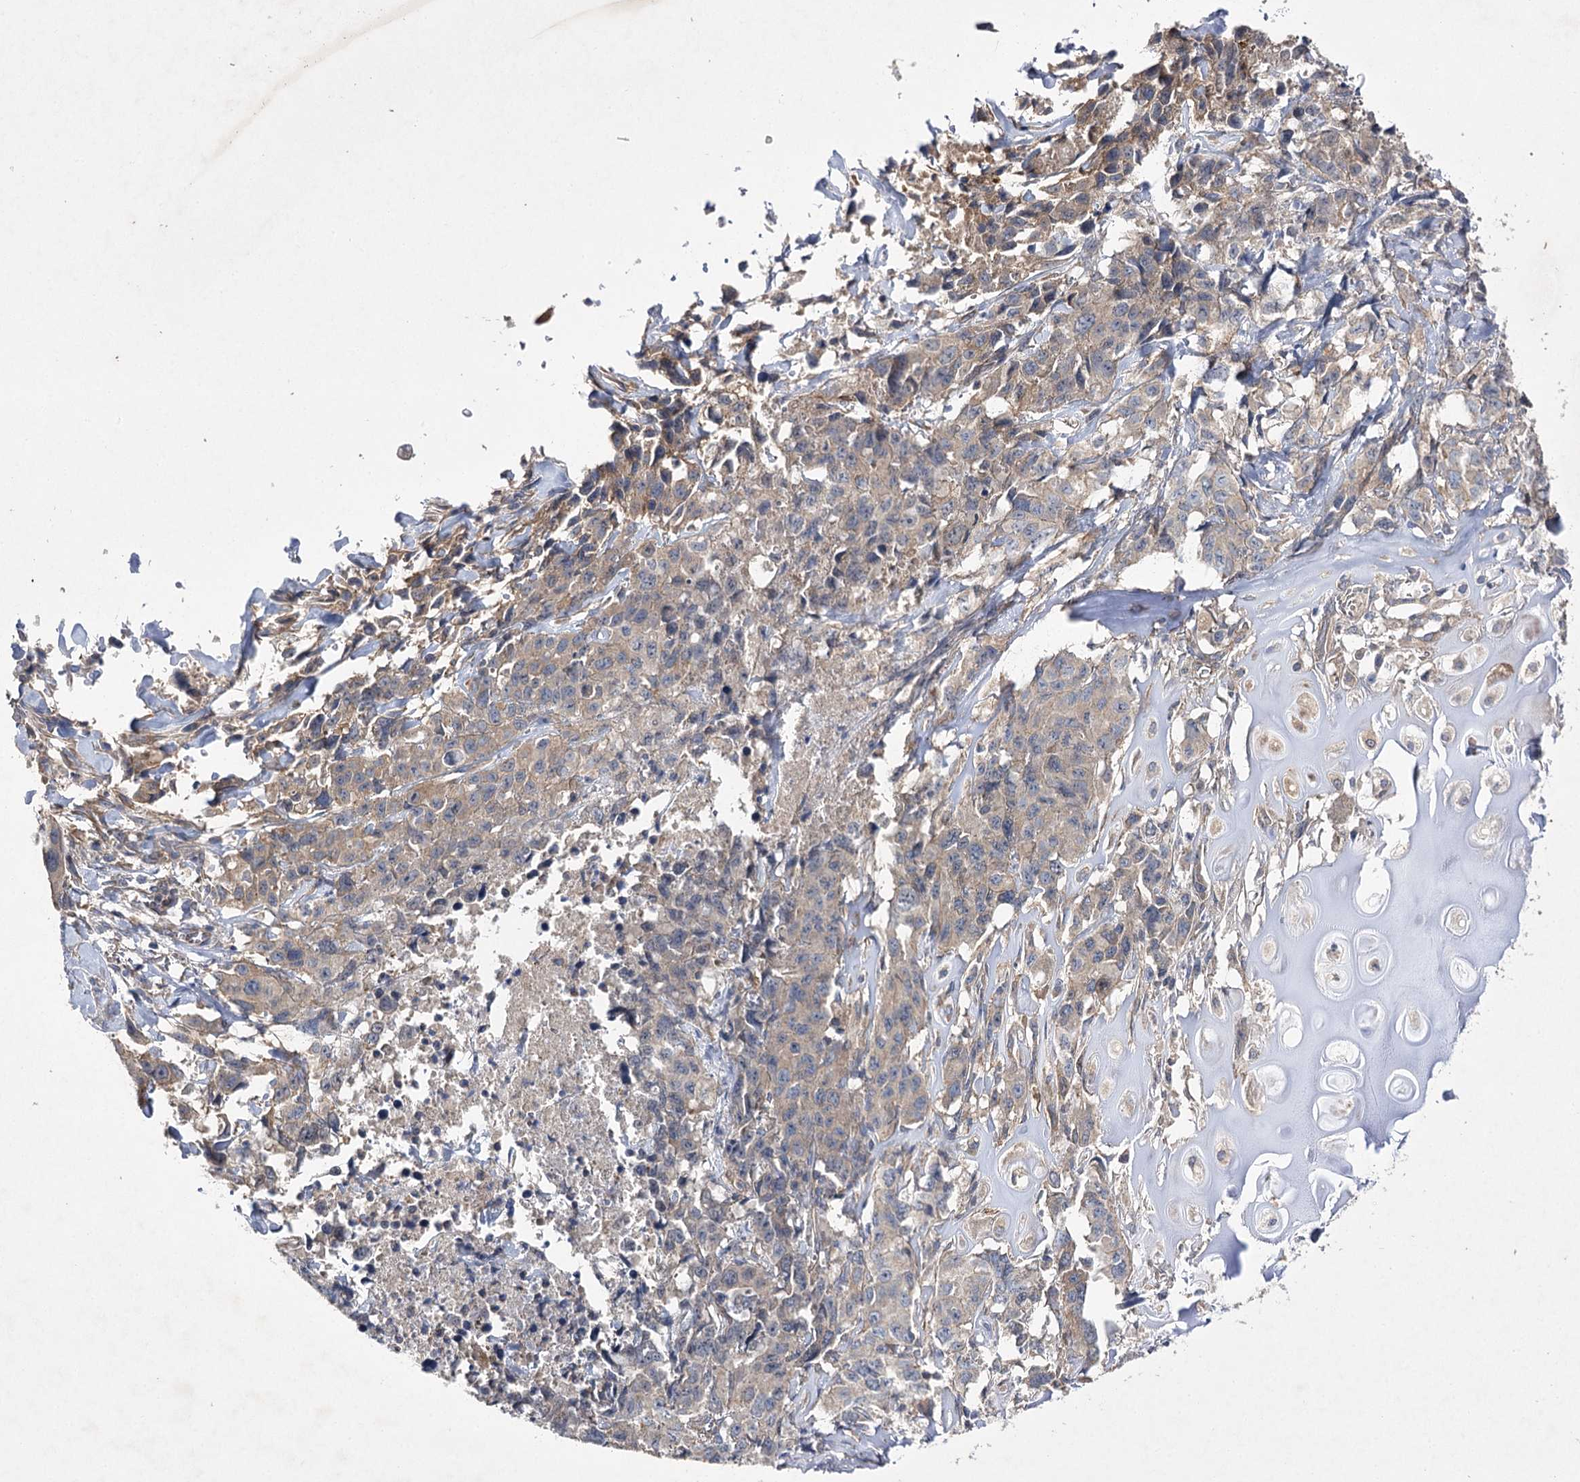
{"staining": {"intensity": "negative", "quantity": "none", "location": "none"}, "tissue": "lung cancer", "cell_type": "Tumor cells", "image_type": "cancer", "snomed": [{"axis": "morphology", "description": "Adenocarcinoma, NOS"}, {"axis": "topography", "description": "Lung"}], "caption": "Human adenocarcinoma (lung) stained for a protein using immunohistochemistry (IHC) shows no expression in tumor cells.", "gene": "BCR", "patient": {"sex": "female", "age": 51}}